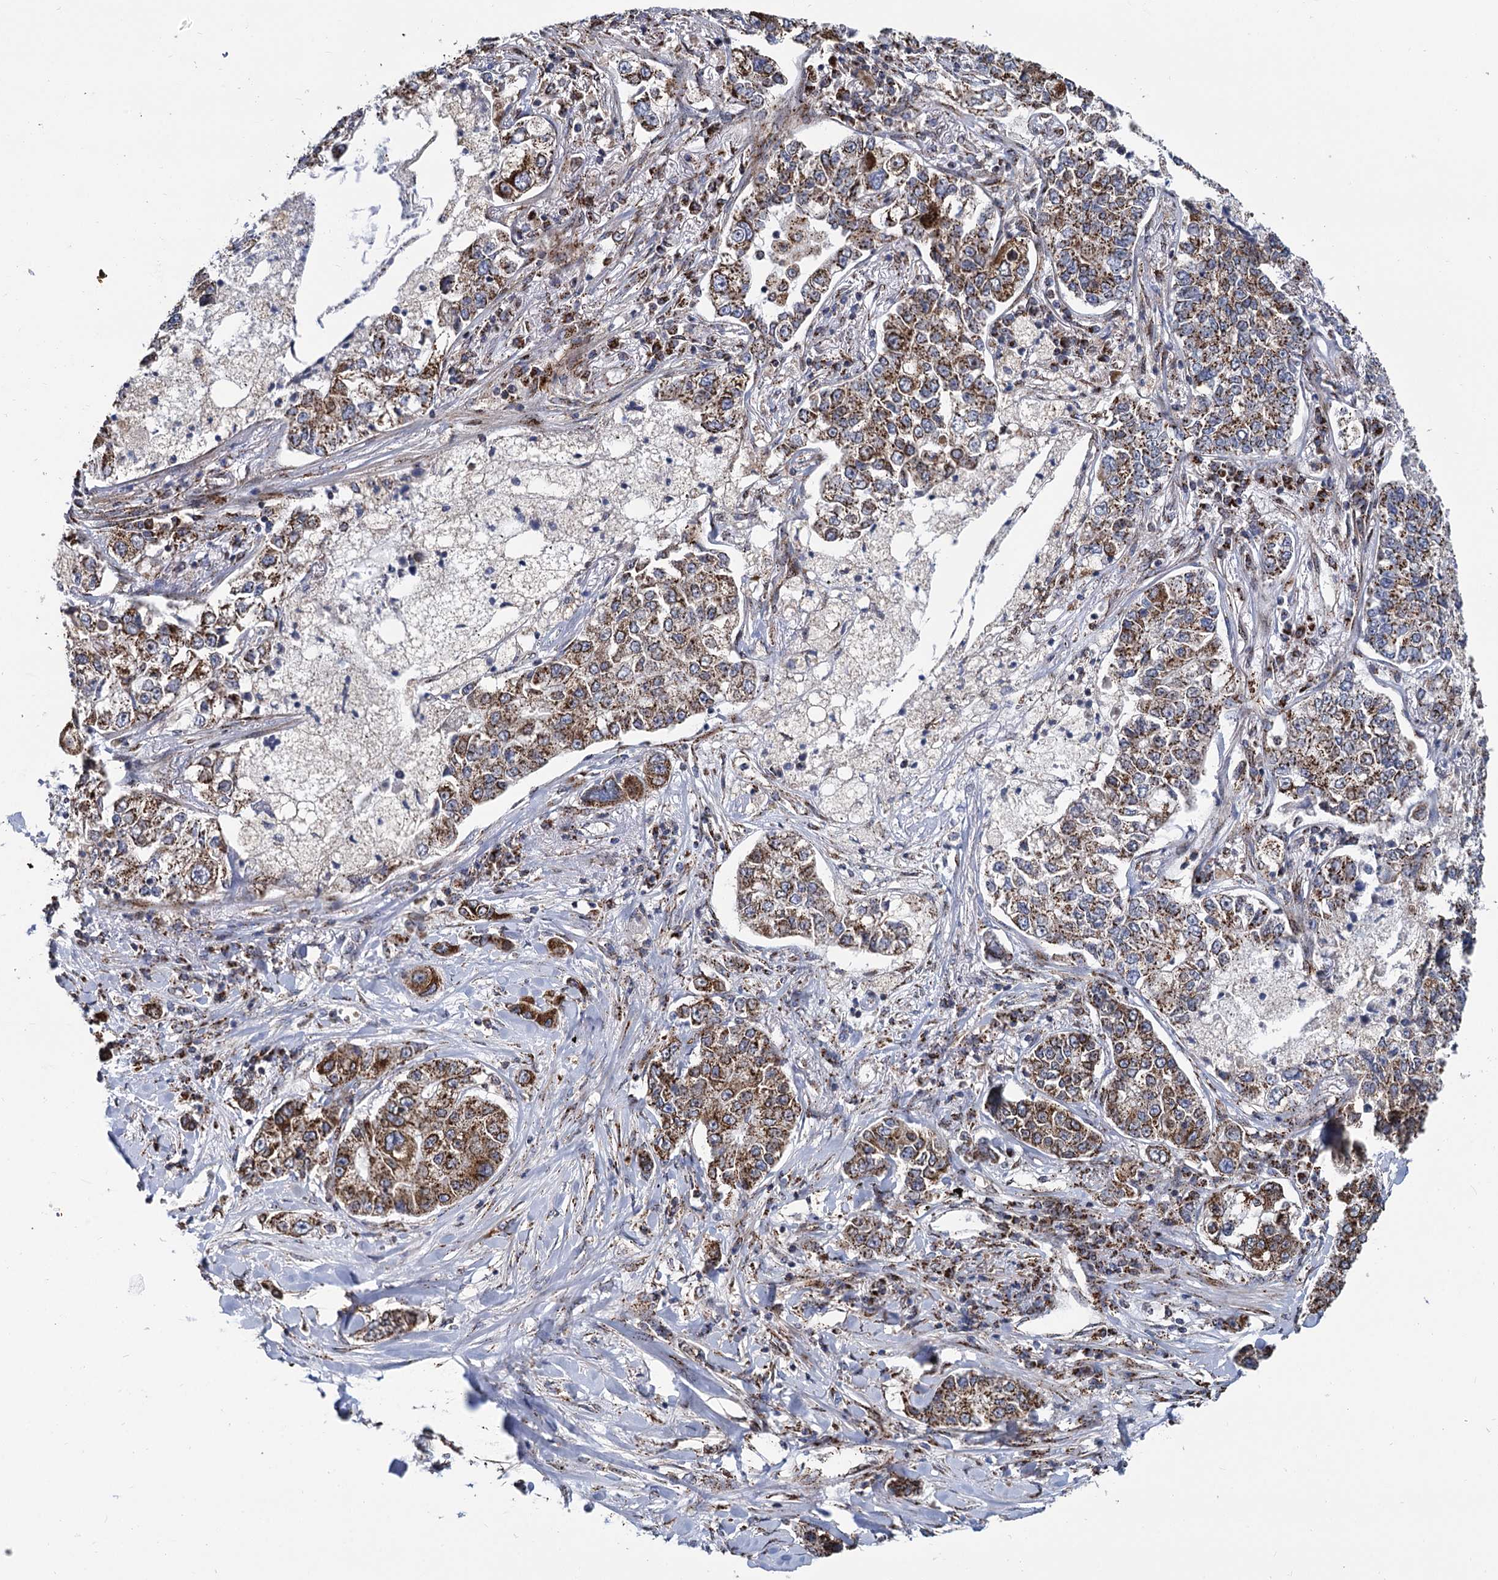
{"staining": {"intensity": "moderate", "quantity": ">75%", "location": "cytoplasmic/membranous"}, "tissue": "lung cancer", "cell_type": "Tumor cells", "image_type": "cancer", "snomed": [{"axis": "morphology", "description": "Adenocarcinoma, NOS"}, {"axis": "topography", "description": "Lung"}], "caption": "Immunohistochemistry (IHC) staining of lung cancer (adenocarcinoma), which displays medium levels of moderate cytoplasmic/membranous staining in about >75% of tumor cells indicating moderate cytoplasmic/membranous protein positivity. The staining was performed using DAB (brown) for protein detection and nuclei were counterstained in hematoxylin (blue).", "gene": "SUPT20H", "patient": {"sex": "male", "age": 49}}